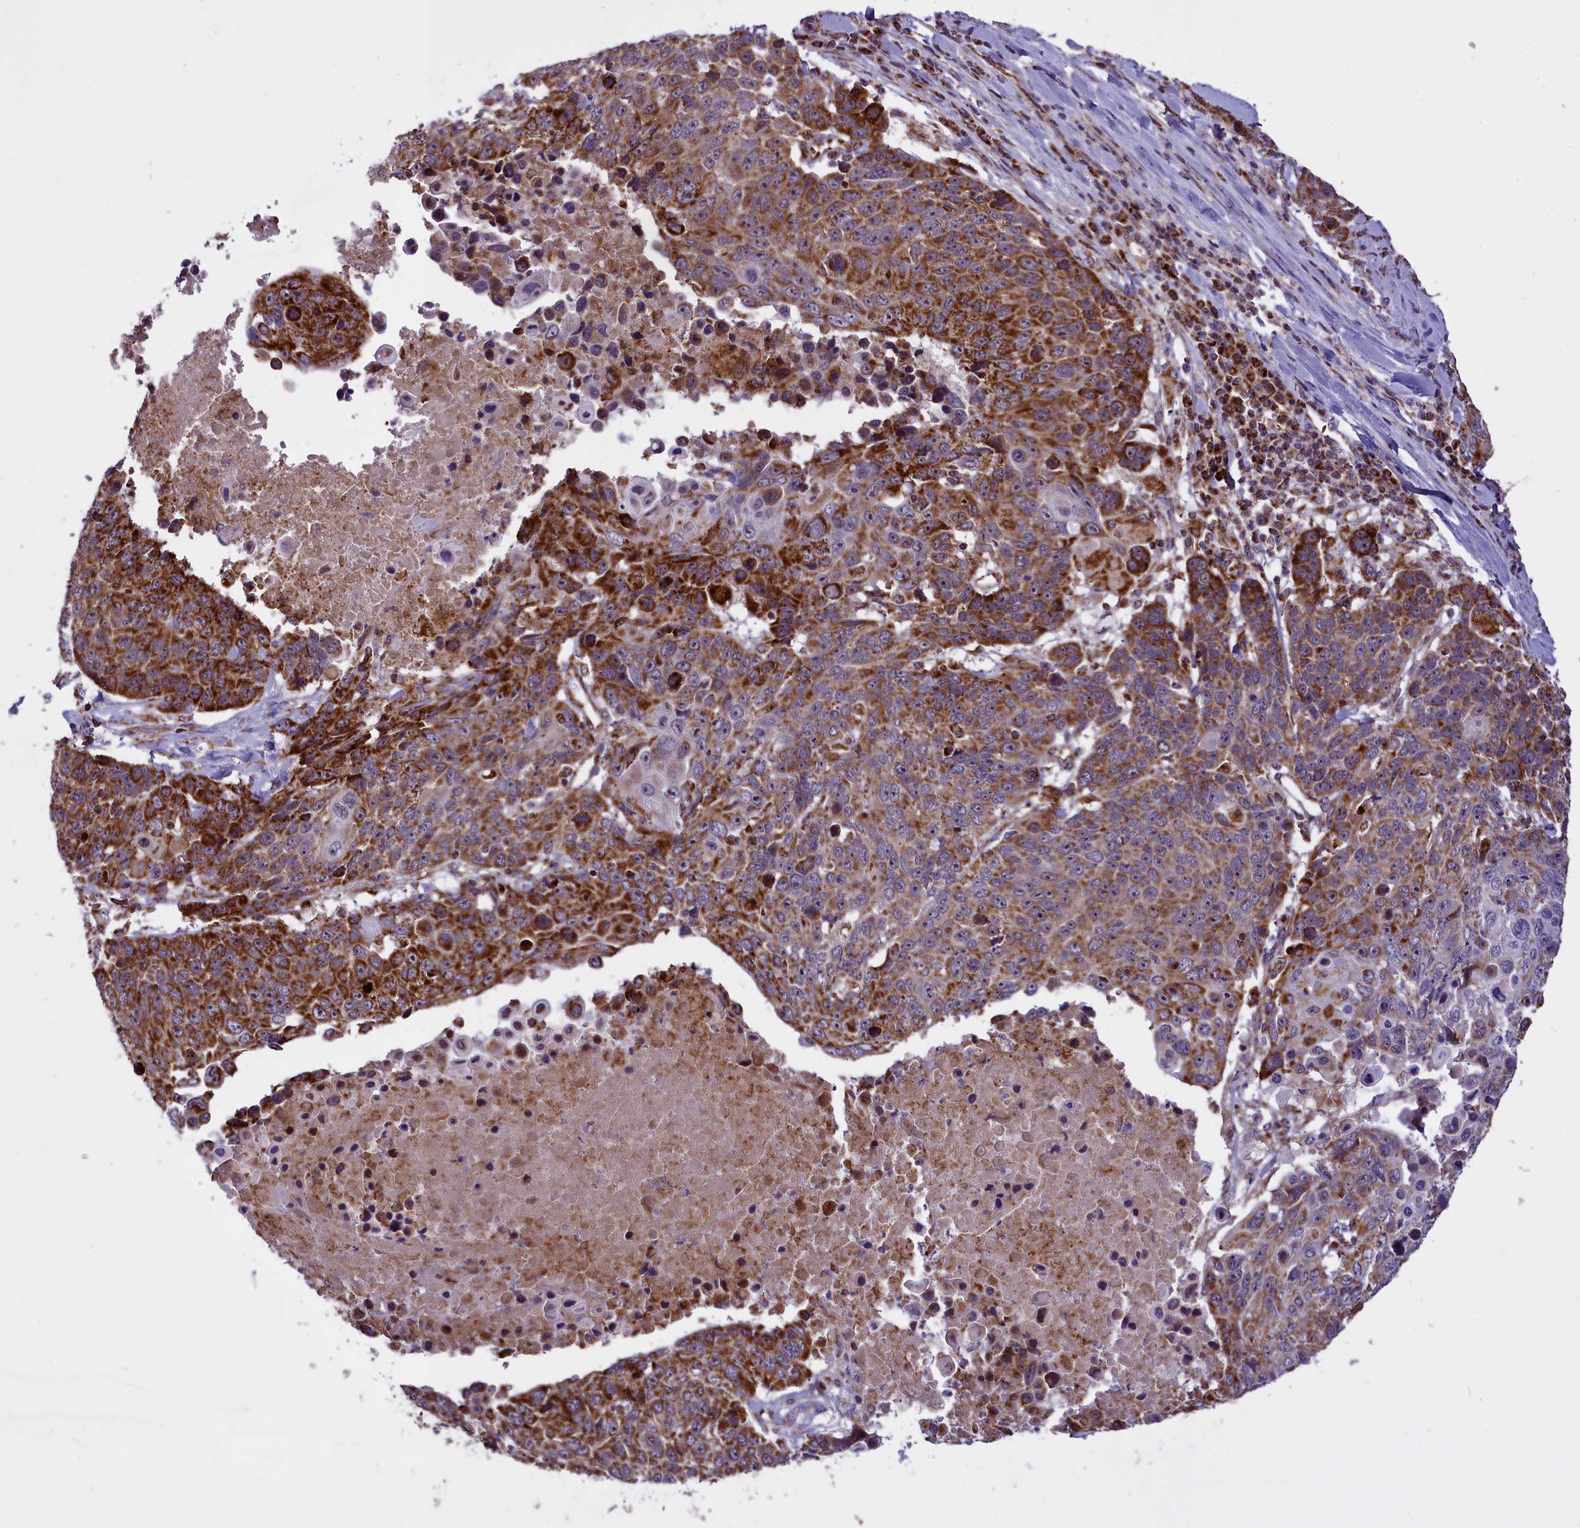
{"staining": {"intensity": "strong", "quantity": ">75%", "location": "cytoplasmic/membranous"}, "tissue": "lung cancer", "cell_type": "Tumor cells", "image_type": "cancer", "snomed": [{"axis": "morphology", "description": "Squamous cell carcinoma, NOS"}, {"axis": "topography", "description": "Lung"}], "caption": "Human lung cancer (squamous cell carcinoma) stained with a brown dye exhibits strong cytoplasmic/membranous positive staining in approximately >75% of tumor cells.", "gene": "NDUFS5", "patient": {"sex": "male", "age": 66}}